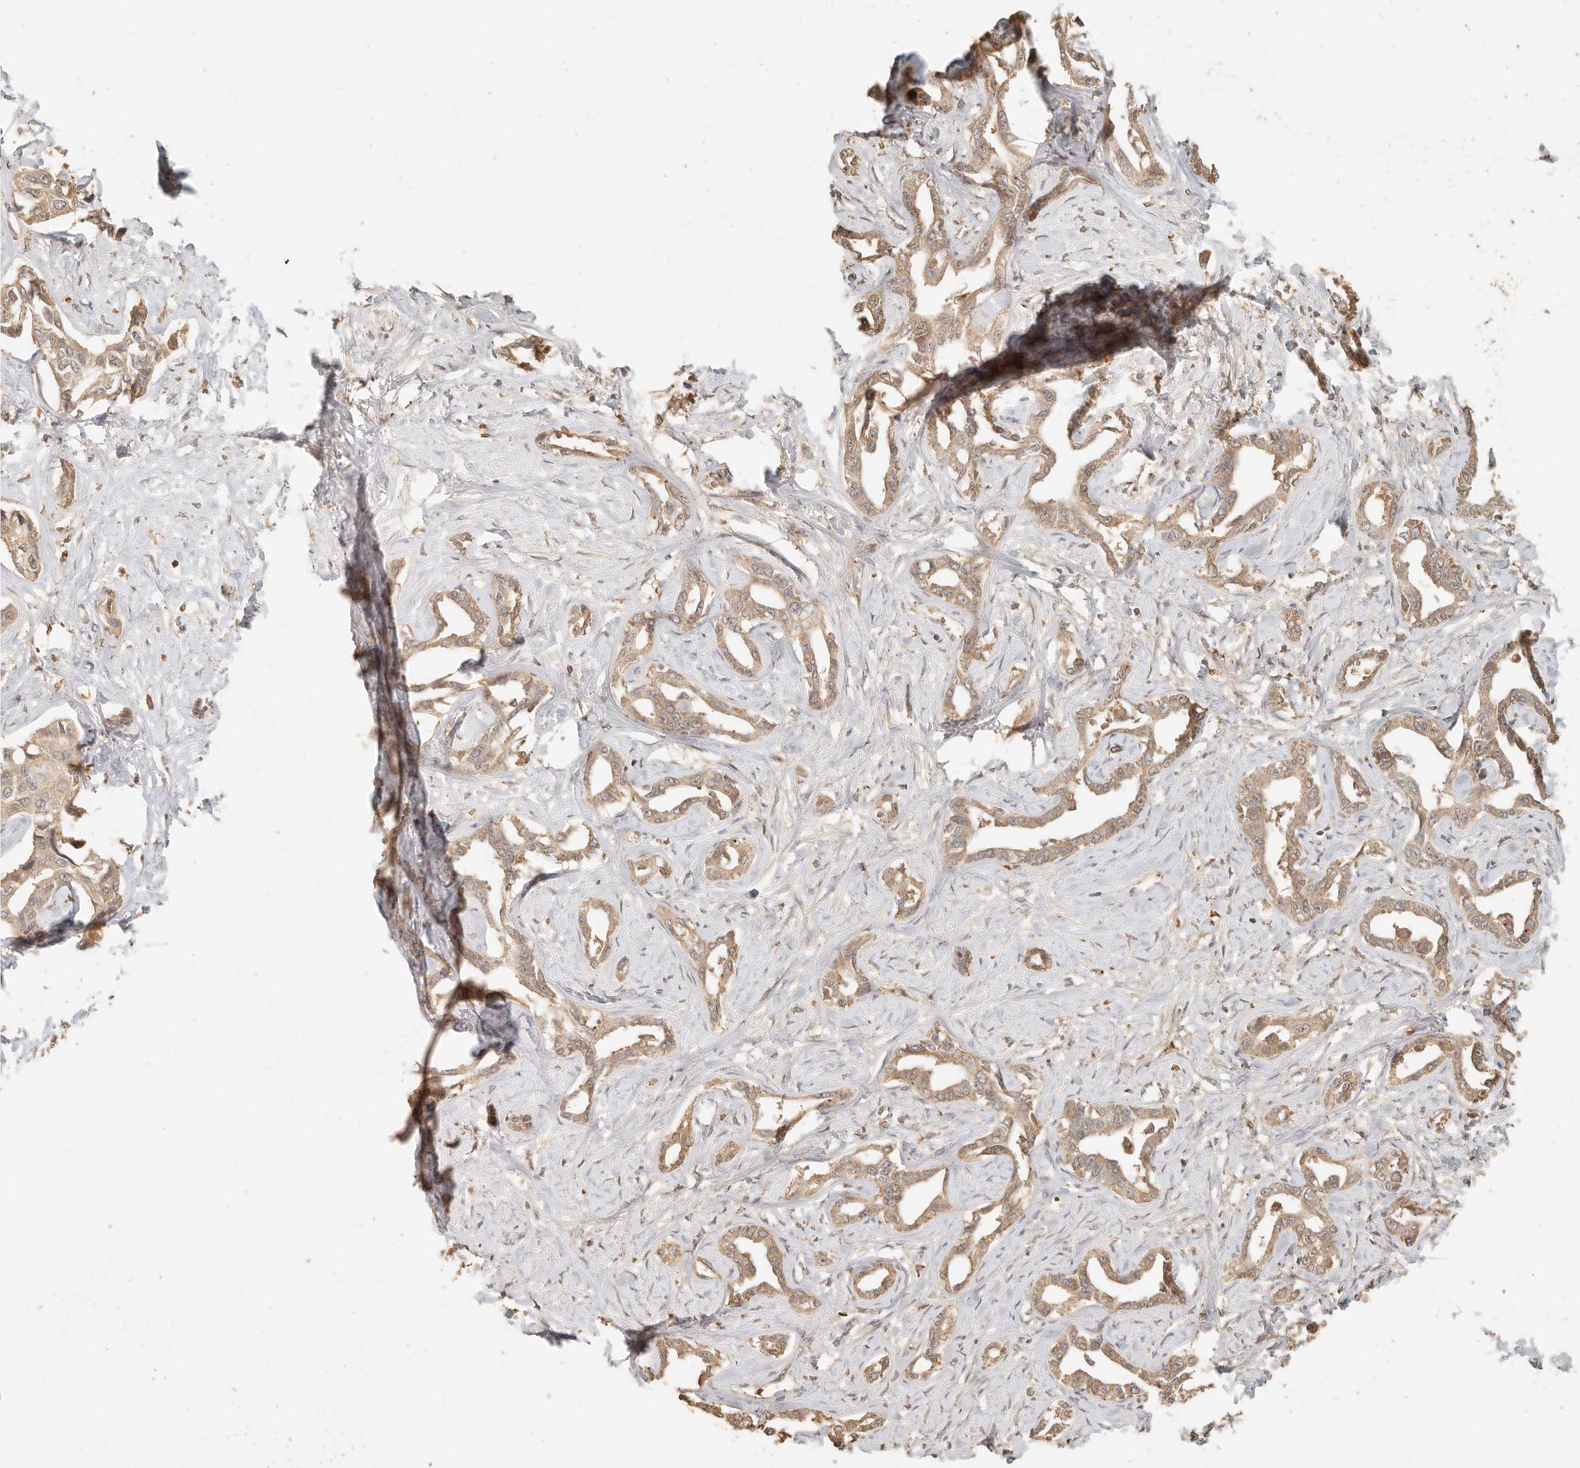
{"staining": {"intensity": "moderate", "quantity": ">75%", "location": "cytoplasmic/membranous"}, "tissue": "liver cancer", "cell_type": "Tumor cells", "image_type": "cancer", "snomed": [{"axis": "morphology", "description": "Cholangiocarcinoma"}, {"axis": "topography", "description": "Liver"}], "caption": "A high-resolution image shows IHC staining of liver cancer, which demonstrates moderate cytoplasmic/membranous staining in approximately >75% of tumor cells. The staining is performed using DAB (3,3'-diaminobenzidine) brown chromogen to label protein expression. The nuclei are counter-stained blue using hematoxylin.", "gene": "INTS11", "patient": {"sex": "male", "age": 59}}